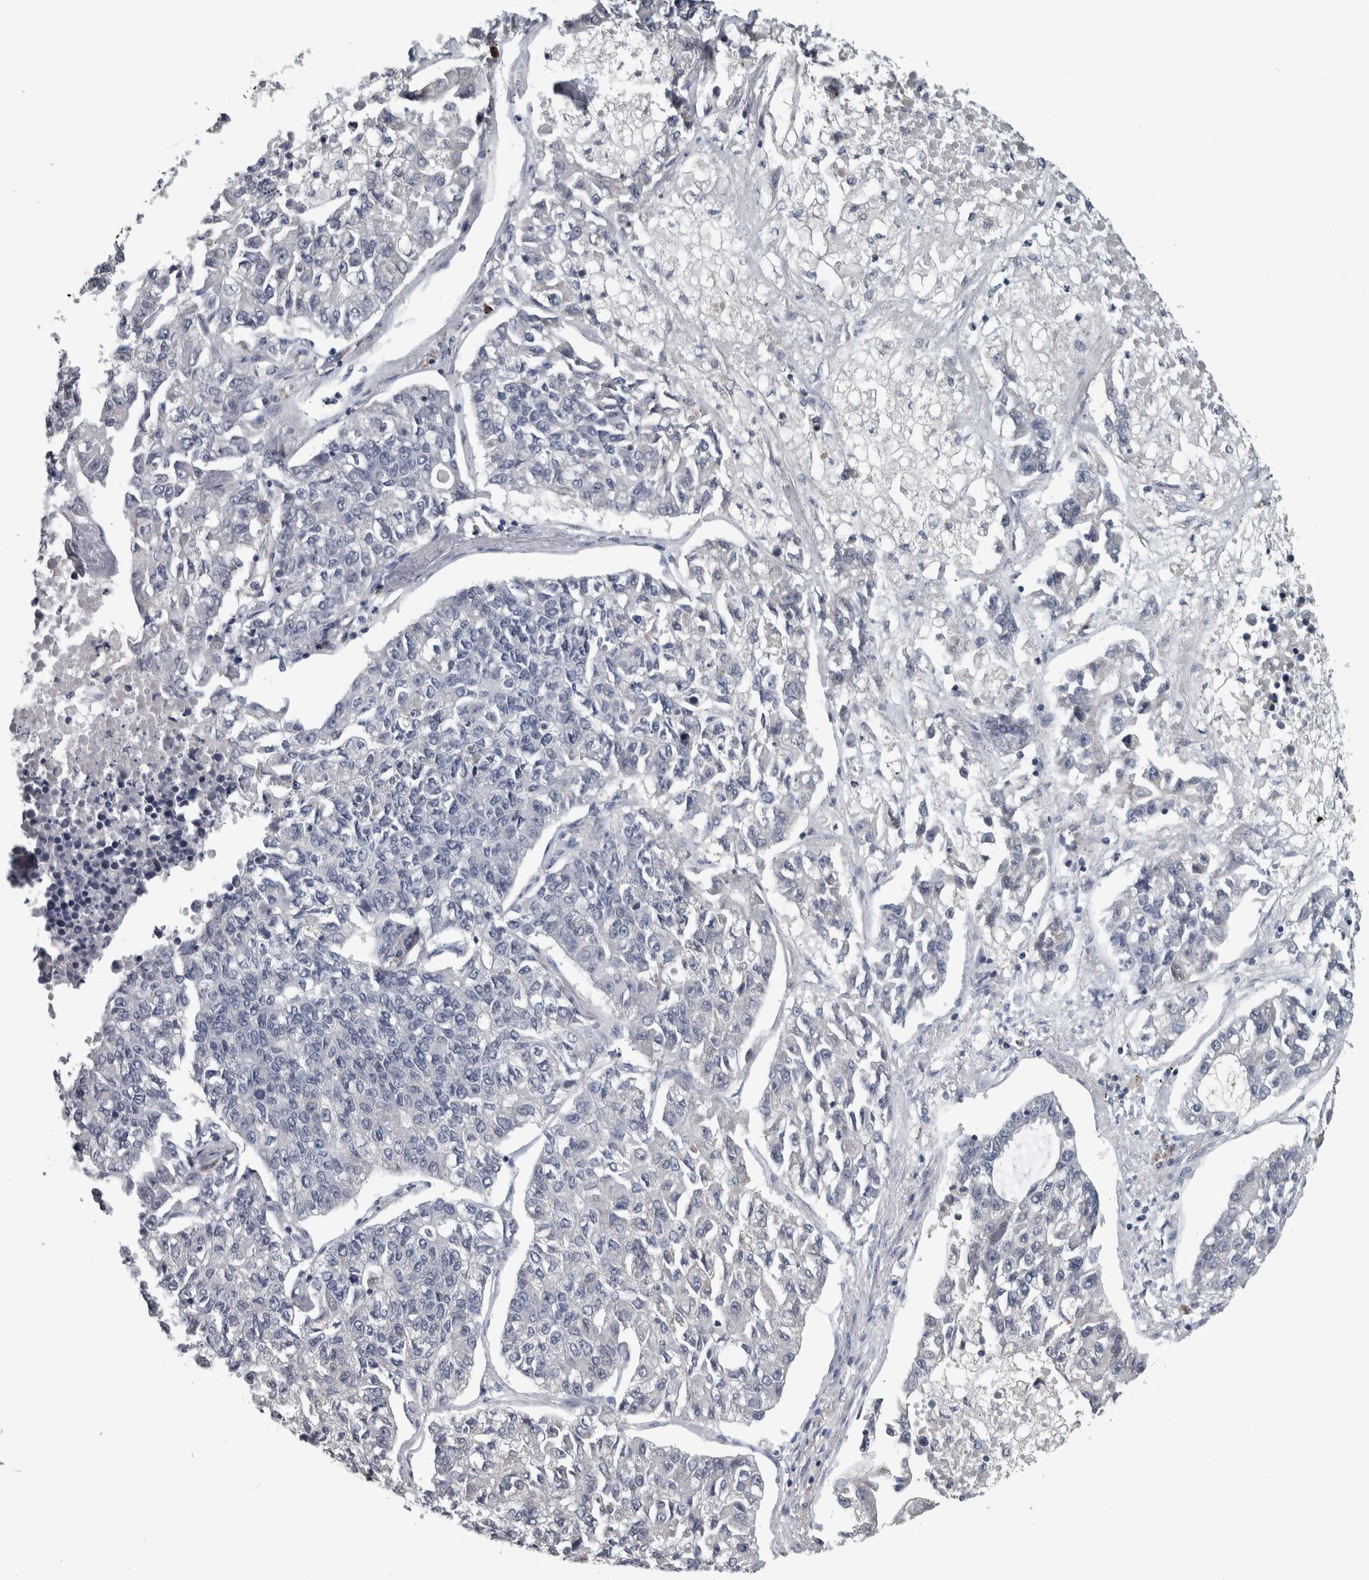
{"staining": {"intensity": "negative", "quantity": "none", "location": "none"}, "tissue": "lung cancer", "cell_type": "Tumor cells", "image_type": "cancer", "snomed": [{"axis": "morphology", "description": "Adenocarcinoma, NOS"}, {"axis": "topography", "description": "Lung"}], "caption": "Immunohistochemistry (IHC) photomicrograph of neoplastic tissue: lung cancer (adenocarcinoma) stained with DAB displays no significant protein positivity in tumor cells.", "gene": "CAVIN4", "patient": {"sex": "male", "age": 49}}